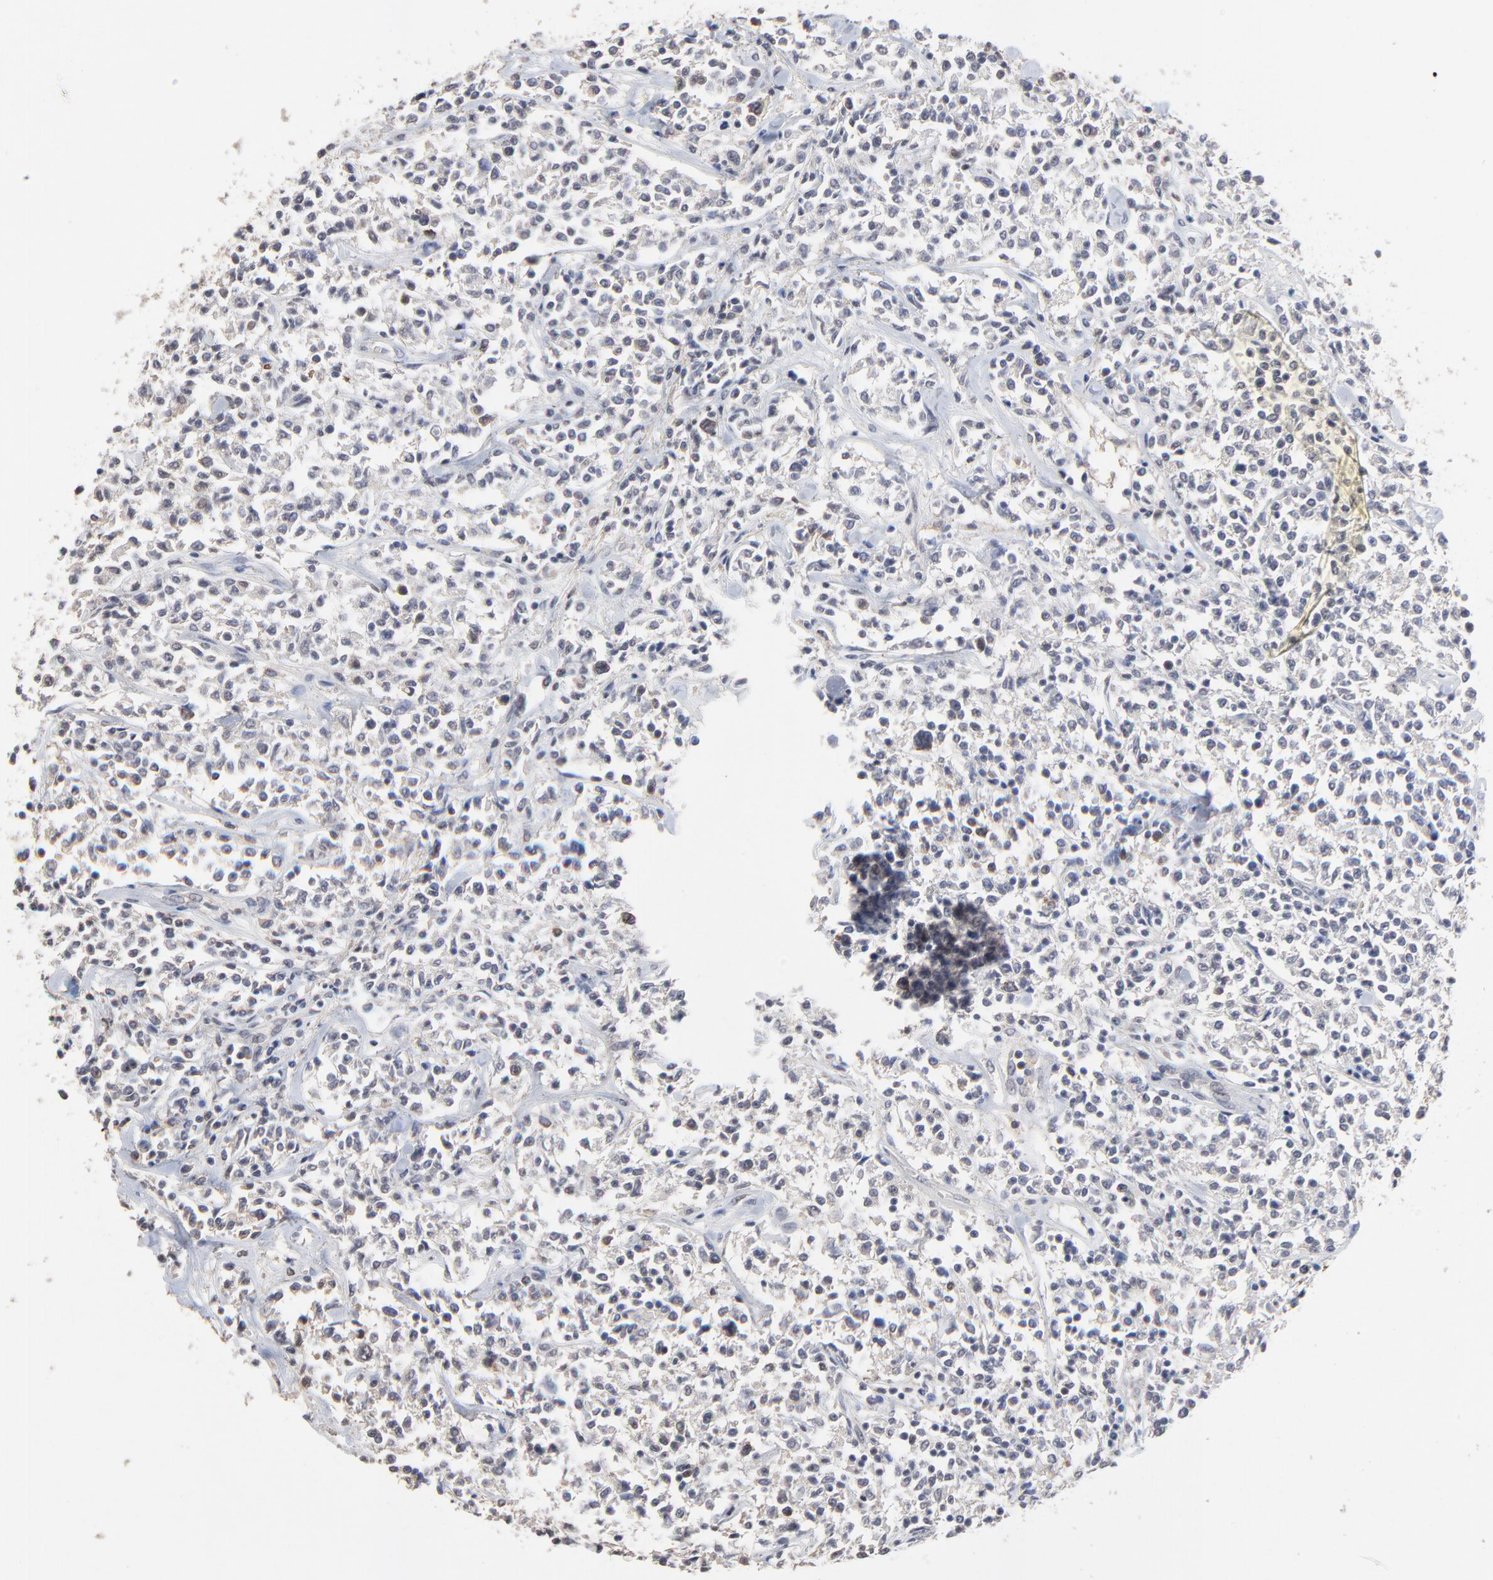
{"staining": {"intensity": "negative", "quantity": "none", "location": "none"}, "tissue": "lymphoma", "cell_type": "Tumor cells", "image_type": "cancer", "snomed": [{"axis": "morphology", "description": "Malignant lymphoma, non-Hodgkin's type, Low grade"}, {"axis": "topography", "description": "Small intestine"}], "caption": "Human malignant lymphoma, non-Hodgkin's type (low-grade) stained for a protein using immunohistochemistry exhibits no positivity in tumor cells.", "gene": "VPREB3", "patient": {"sex": "female", "age": 59}}